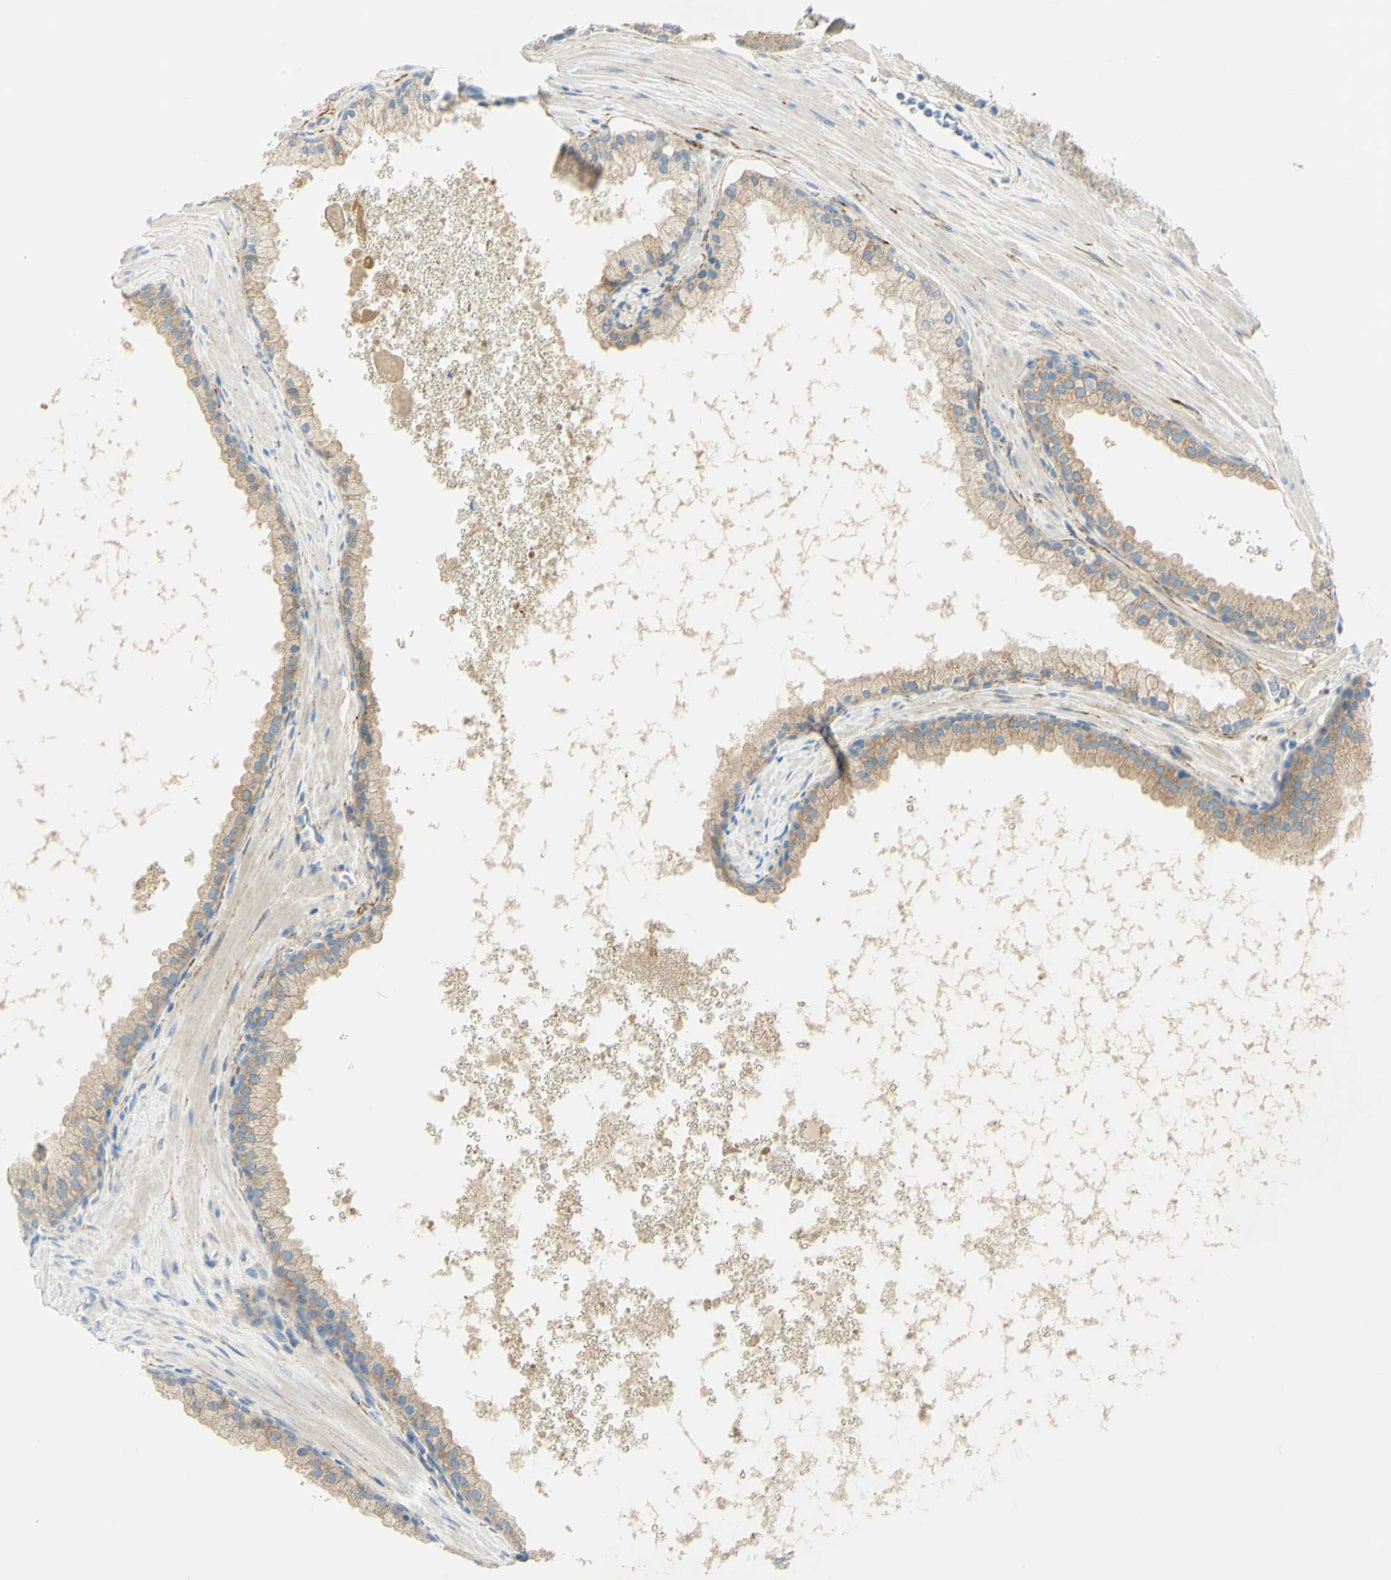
{"staining": {"intensity": "weak", "quantity": ">75%", "location": "cytoplasmic/membranous"}, "tissue": "prostate cancer", "cell_type": "Tumor cells", "image_type": "cancer", "snomed": [{"axis": "morphology", "description": "Adenocarcinoma, High grade"}, {"axis": "topography", "description": "Prostate"}], "caption": "Immunohistochemical staining of prostate cancer shows low levels of weak cytoplasmic/membranous protein positivity in about >75% of tumor cells.", "gene": "GCNT3", "patient": {"sex": "male", "age": 65}}